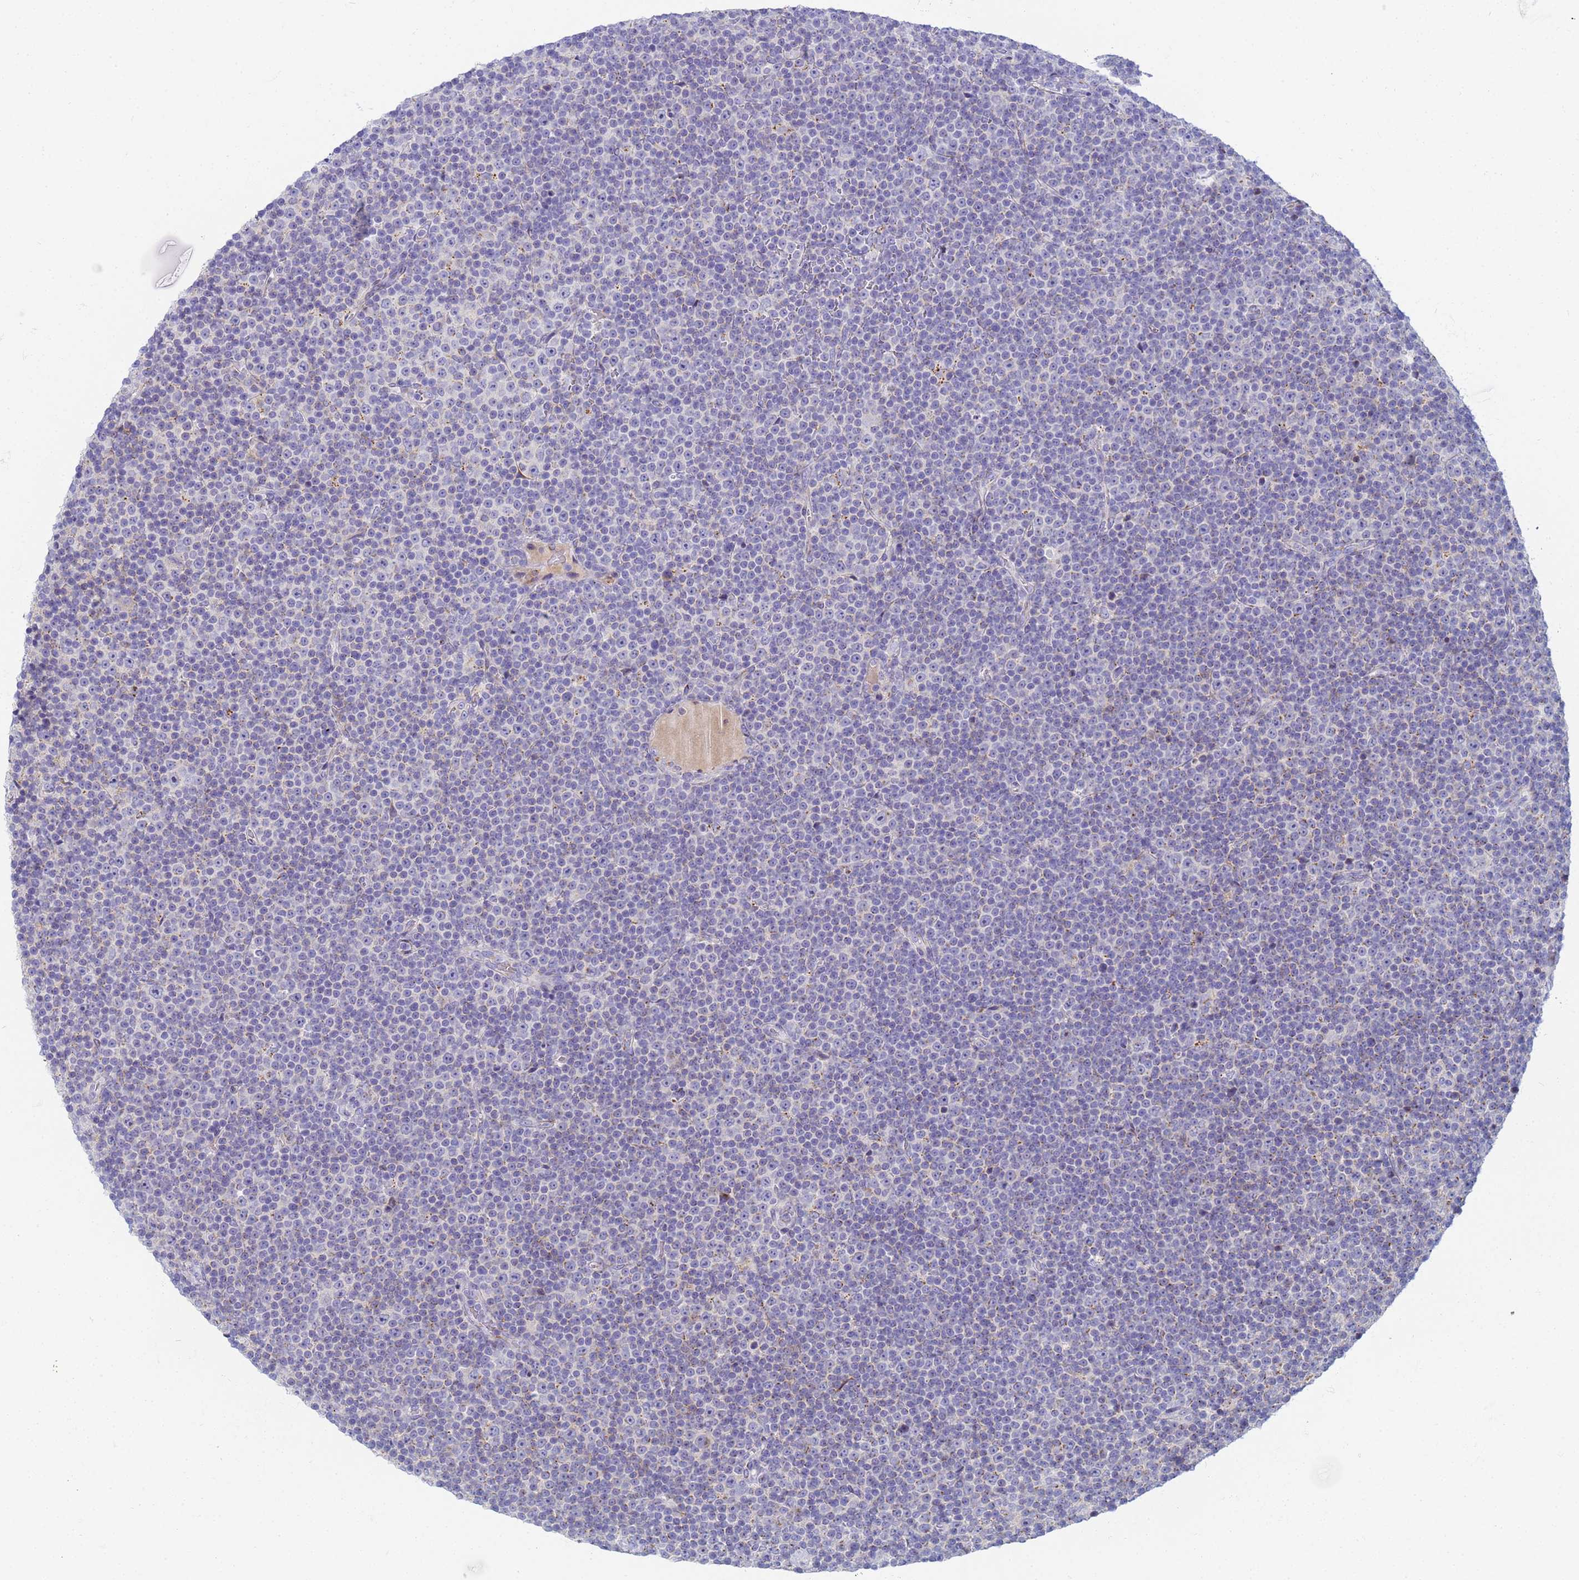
{"staining": {"intensity": "negative", "quantity": "none", "location": "none"}, "tissue": "lymphoma", "cell_type": "Tumor cells", "image_type": "cancer", "snomed": [{"axis": "morphology", "description": "Malignant lymphoma, non-Hodgkin's type, Low grade"}, {"axis": "topography", "description": "Lymph node"}], "caption": "A micrograph of human malignant lymphoma, non-Hodgkin's type (low-grade) is negative for staining in tumor cells.", "gene": "CR1", "patient": {"sex": "female", "age": 67}}